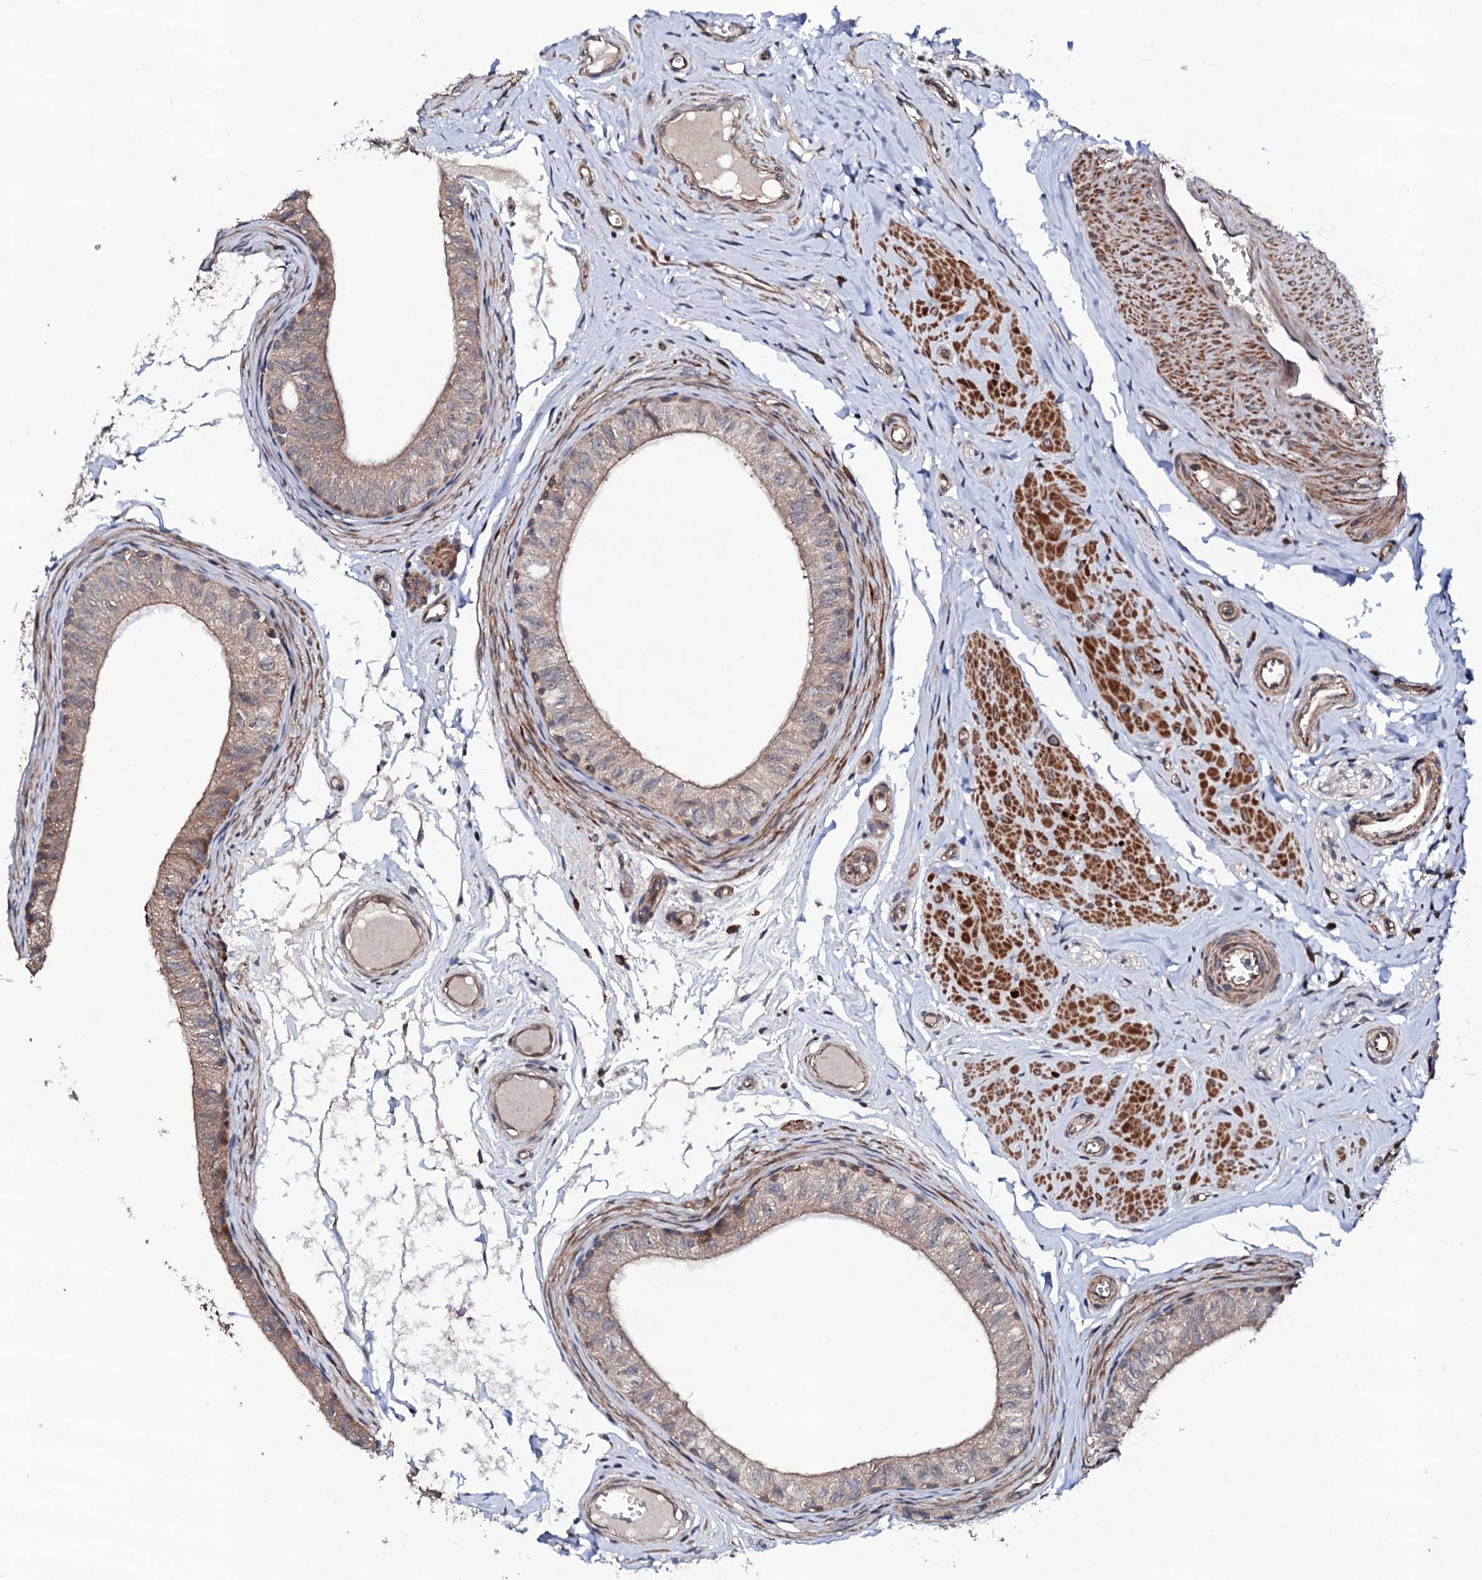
{"staining": {"intensity": "weak", "quantity": "25%-75%", "location": "cytoplasmic/membranous"}, "tissue": "epididymis", "cell_type": "Glandular cells", "image_type": "normal", "snomed": [{"axis": "morphology", "description": "Normal tissue, NOS"}, {"axis": "topography", "description": "Epididymis"}], "caption": "Glandular cells exhibit low levels of weak cytoplasmic/membranous positivity in about 25%-75% of cells in normal epididymis. The staining was performed using DAB, with brown indicating positive protein expression. Nuclei are stained blue with hematoxylin.", "gene": "CIAO2A", "patient": {"sex": "male", "age": 42}}